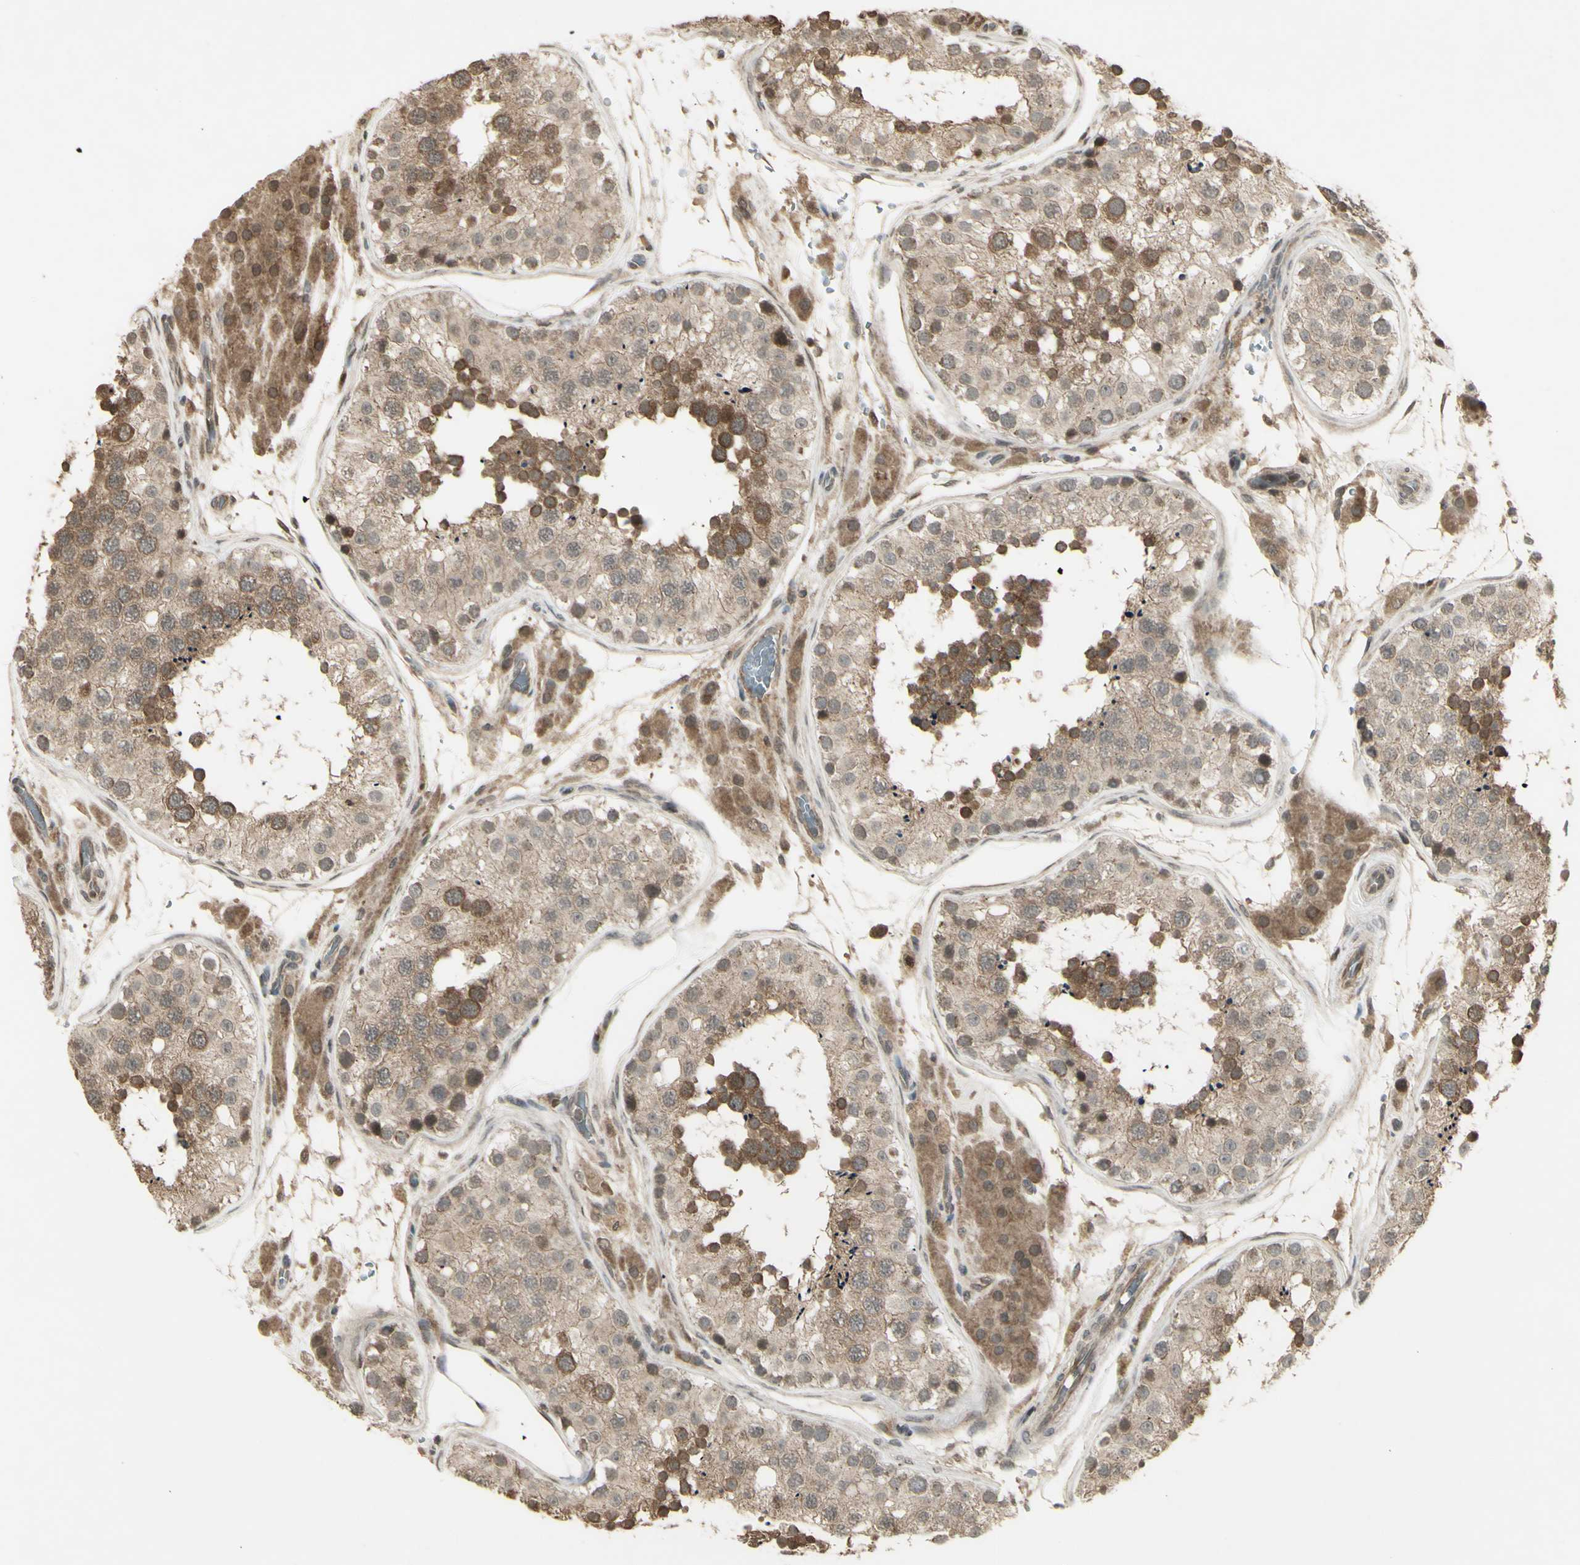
{"staining": {"intensity": "moderate", "quantity": ">75%", "location": "cytoplasmic/membranous"}, "tissue": "testis", "cell_type": "Cells in seminiferous ducts", "image_type": "normal", "snomed": [{"axis": "morphology", "description": "Normal tissue, NOS"}, {"axis": "topography", "description": "Testis"}, {"axis": "topography", "description": "Epididymis"}], "caption": "Brown immunohistochemical staining in benign testis demonstrates moderate cytoplasmic/membranous positivity in about >75% of cells in seminiferous ducts.", "gene": "BLNK", "patient": {"sex": "male", "age": 26}}